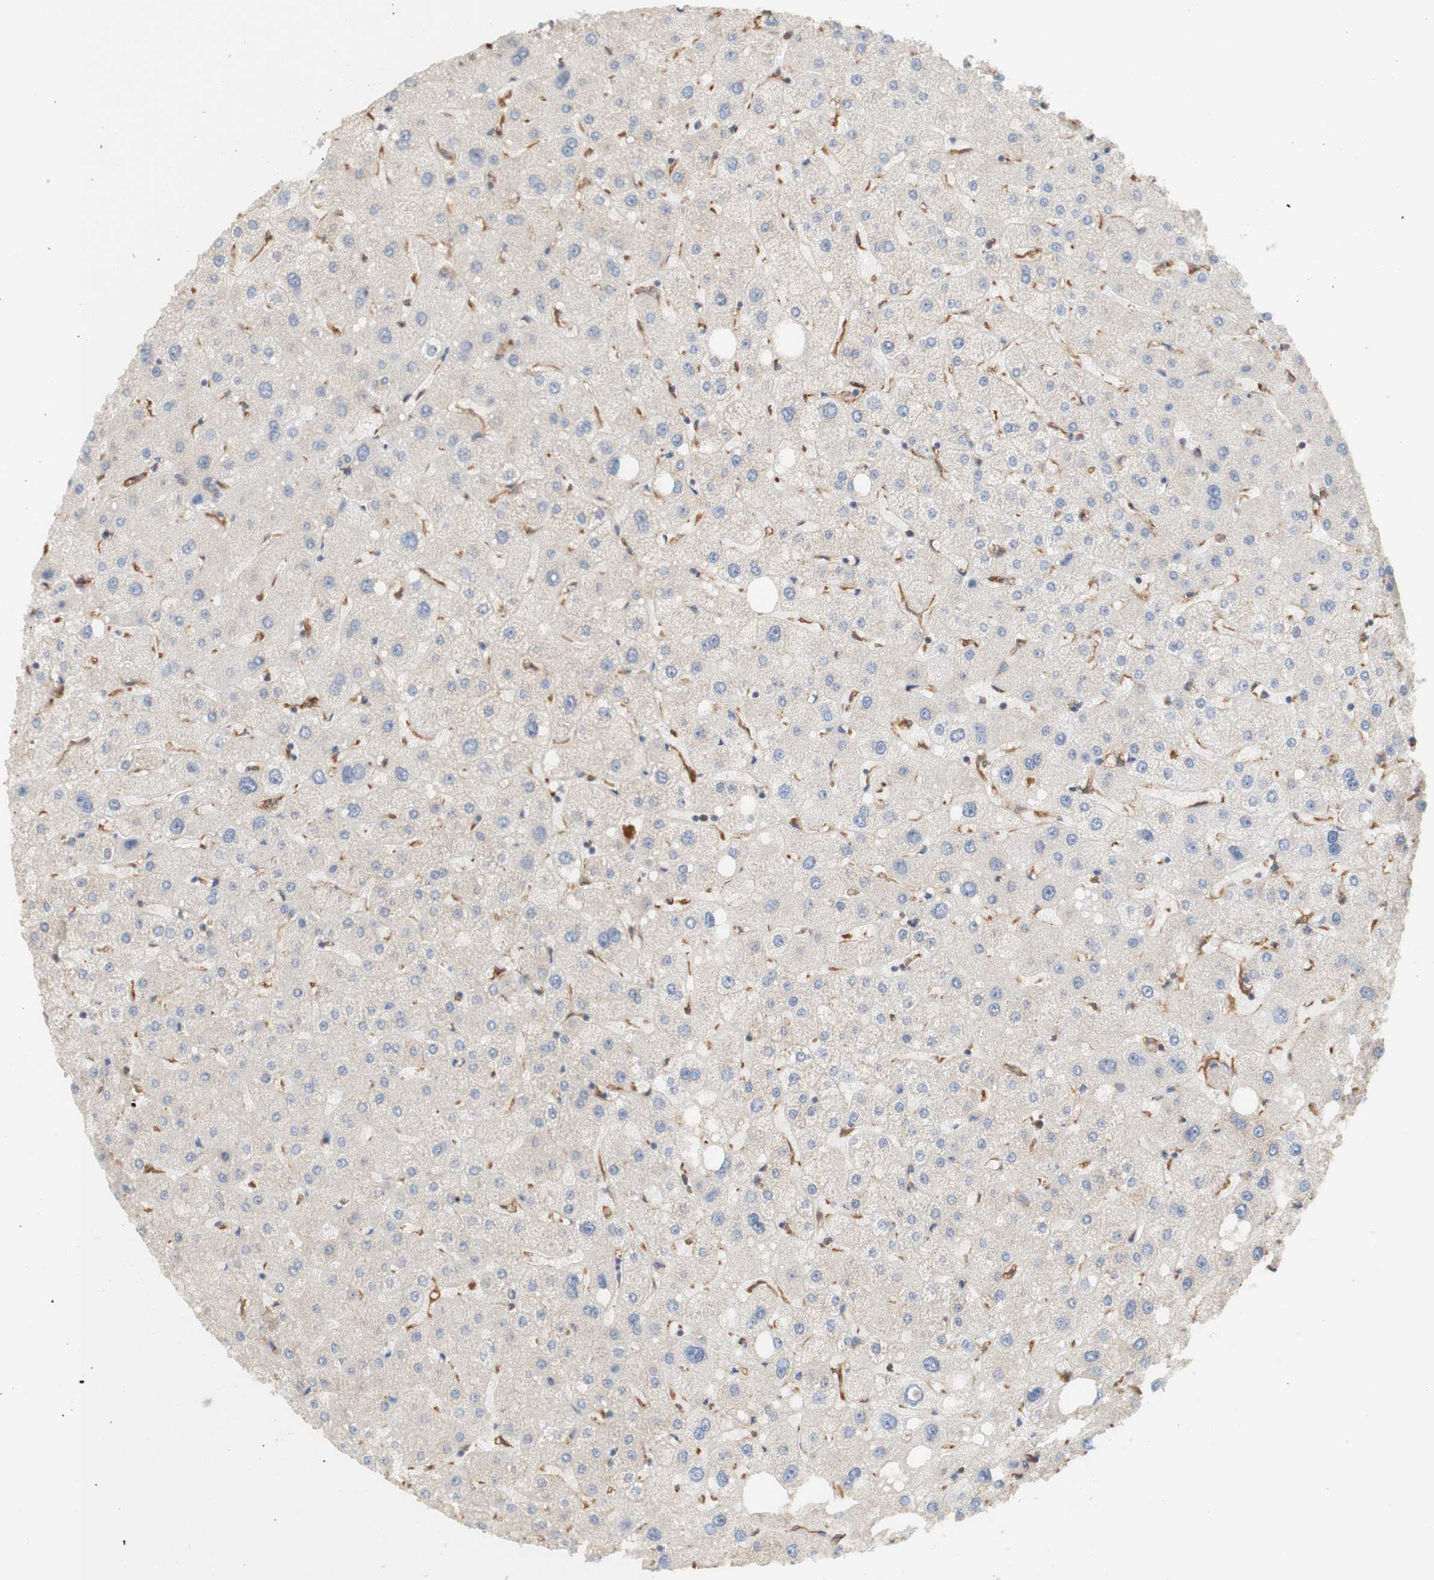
{"staining": {"intensity": "weak", "quantity": ">75%", "location": "cytoplasmic/membranous"}, "tissue": "liver", "cell_type": "Cholangiocytes", "image_type": "normal", "snomed": [{"axis": "morphology", "description": "Normal tissue, NOS"}, {"axis": "topography", "description": "Liver"}], "caption": "Immunohistochemical staining of unremarkable human liver displays low levels of weak cytoplasmic/membranous expression in approximately >75% of cholangiocytes.", "gene": "EIF2AK4", "patient": {"sex": "male", "age": 73}}